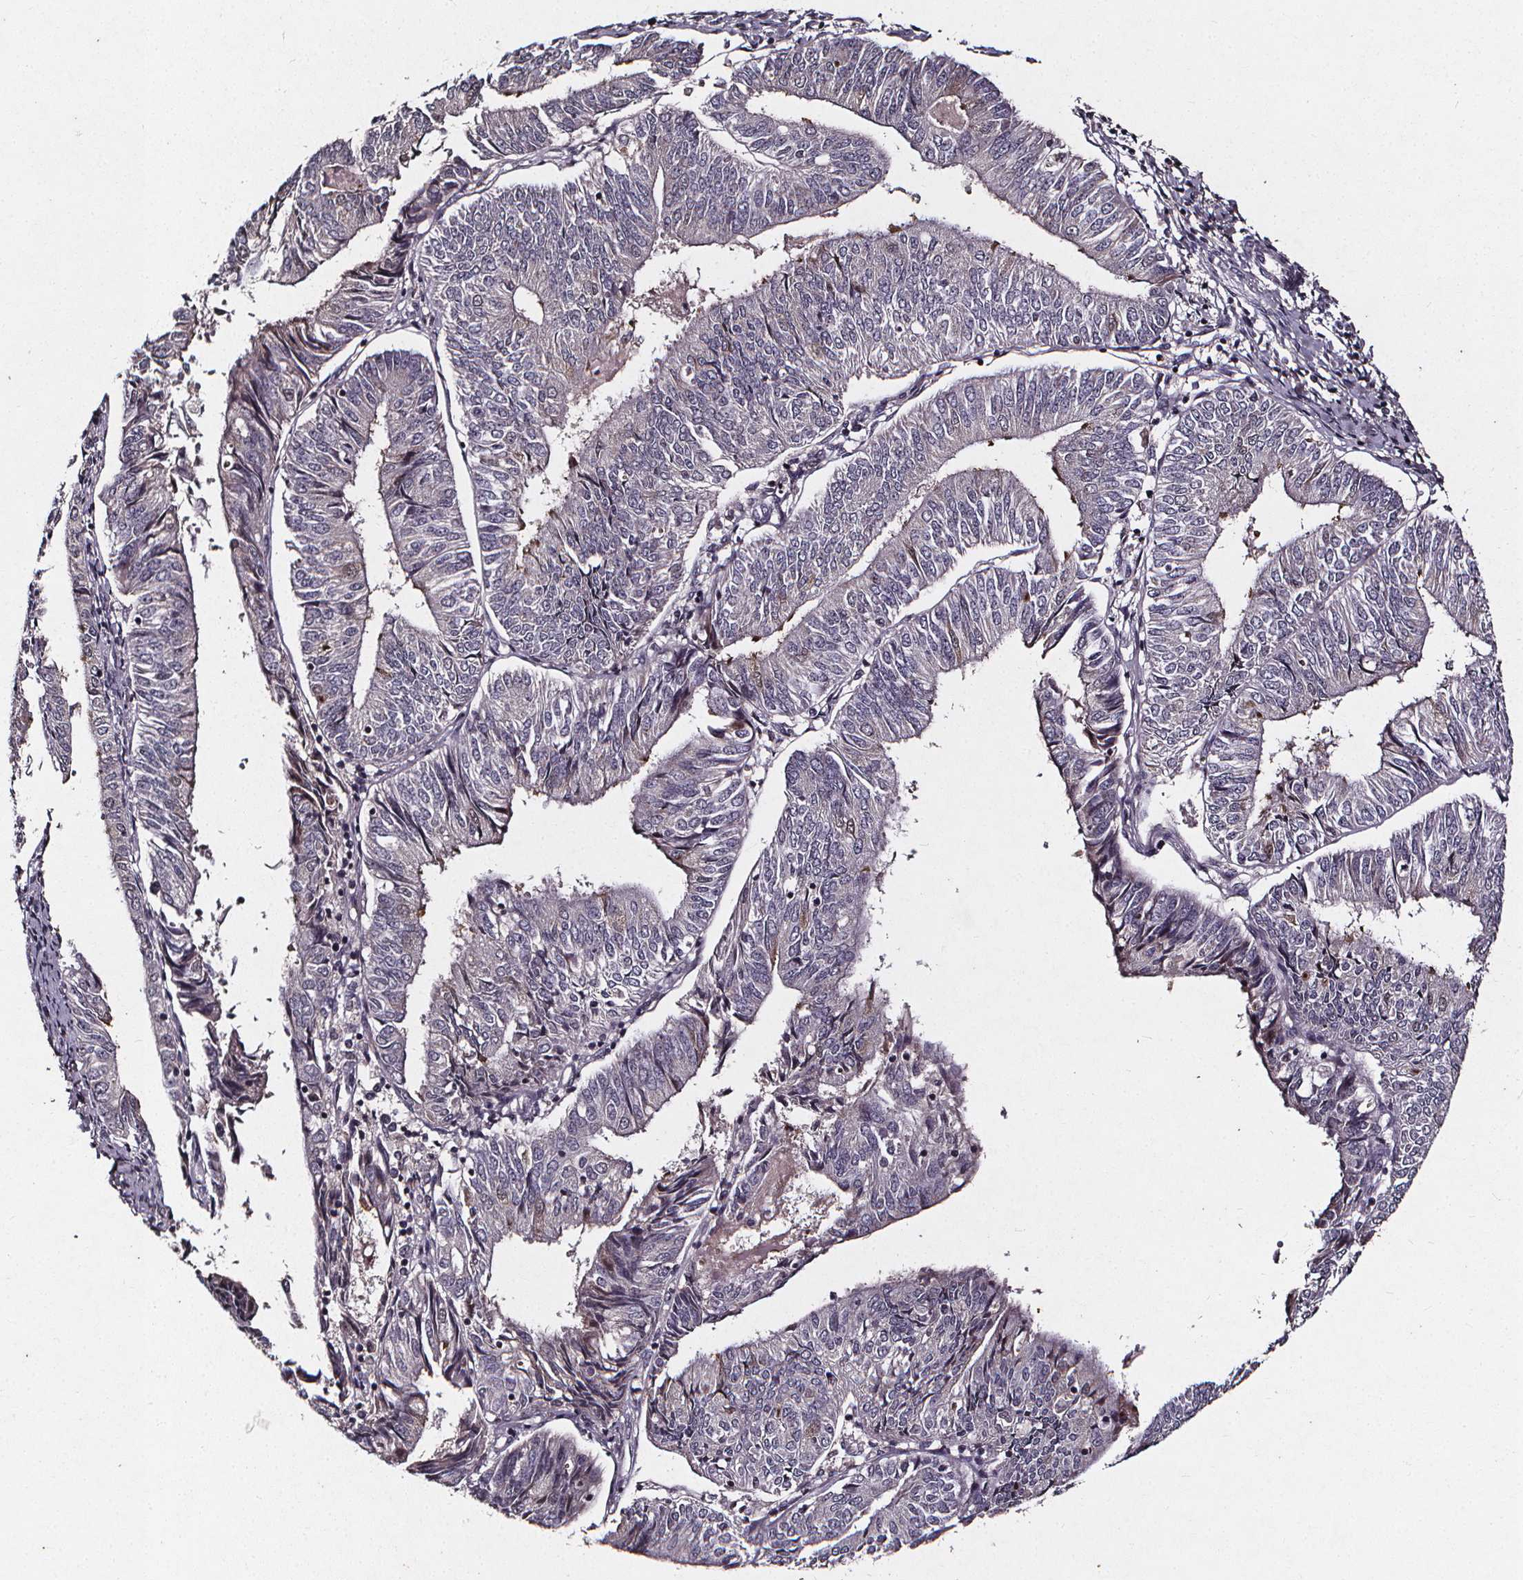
{"staining": {"intensity": "weak", "quantity": "<25%", "location": "cytoplasmic/membranous"}, "tissue": "endometrial cancer", "cell_type": "Tumor cells", "image_type": "cancer", "snomed": [{"axis": "morphology", "description": "Adenocarcinoma, NOS"}, {"axis": "topography", "description": "Endometrium"}], "caption": "IHC image of neoplastic tissue: endometrial cancer stained with DAB (3,3'-diaminobenzidine) displays no significant protein expression in tumor cells. Brightfield microscopy of immunohistochemistry stained with DAB (3,3'-diaminobenzidine) (brown) and hematoxylin (blue), captured at high magnification.", "gene": "SPAG8", "patient": {"sex": "female", "age": 58}}